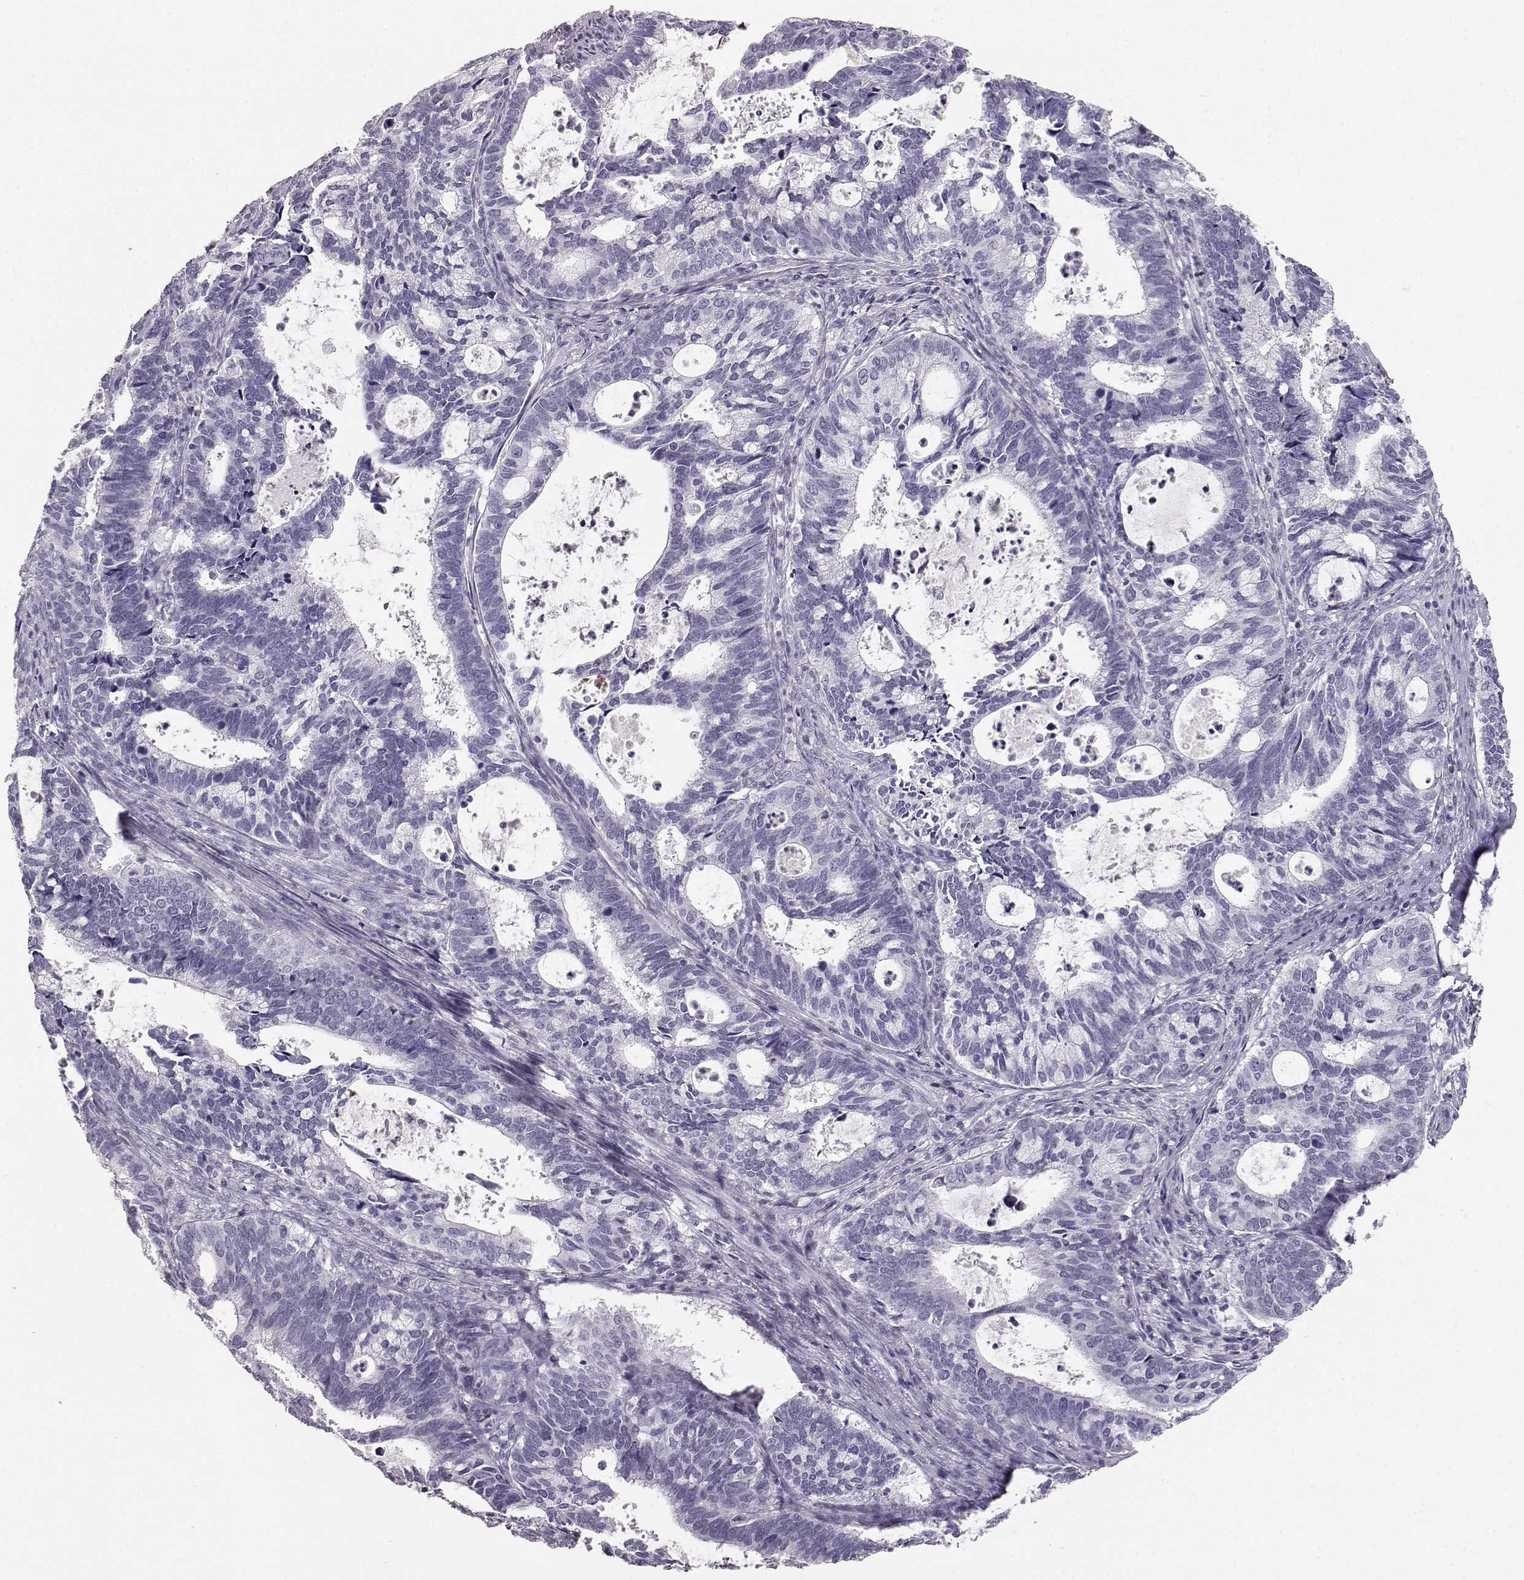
{"staining": {"intensity": "negative", "quantity": "none", "location": "none"}, "tissue": "cervical cancer", "cell_type": "Tumor cells", "image_type": "cancer", "snomed": [{"axis": "morphology", "description": "Adenocarcinoma, NOS"}, {"axis": "topography", "description": "Cervix"}], "caption": "Immunohistochemical staining of human cervical adenocarcinoma exhibits no significant expression in tumor cells. (Stains: DAB IHC with hematoxylin counter stain, Microscopy: brightfield microscopy at high magnification).", "gene": "KRTAP16-1", "patient": {"sex": "female", "age": 42}}